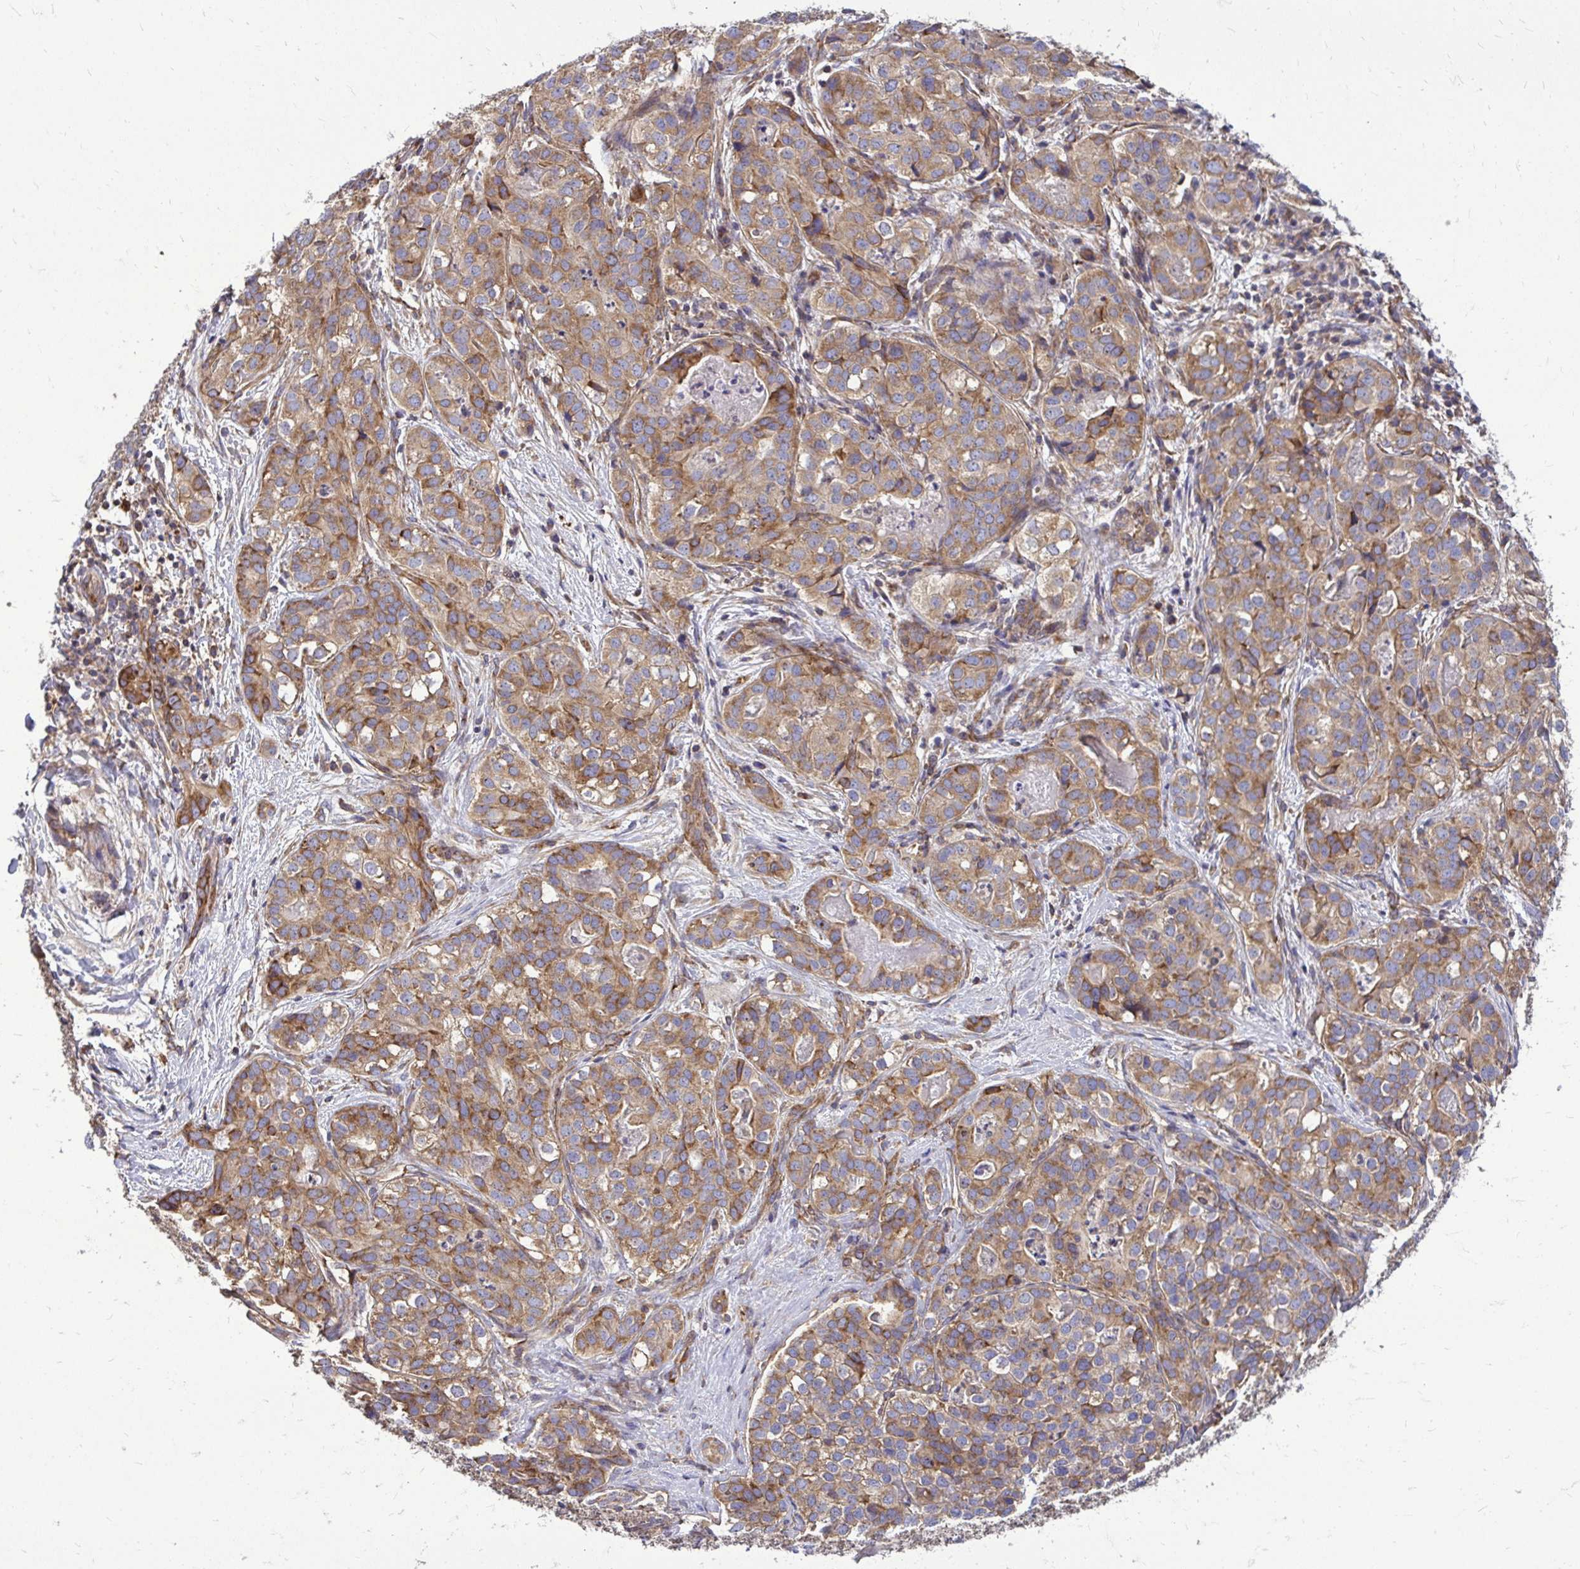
{"staining": {"intensity": "moderate", "quantity": ">75%", "location": "cytoplasmic/membranous"}, "tissue": "liver cancer", "cell_type": "Tumor cells", "image_type": "cancer", "snomed": [{"axis": "morphology", "description": "Cholangiocarcinoma"}, {"axis": "topography", "description": "Liver"}], "caption": "An immunohistochemistry histopathology image of neoplastic tissue is shown. Protein staining in brown shows moderate cytoplasmic/membranous positivity in liver cholangiocarcinoma within tumor cells. Using DAB (brown) and hematoxylin (blue) stains, captured at high magnification using brightfield microscopy.", "gene": "FMR1", "patient": {"sex": "male", "age": 56}}